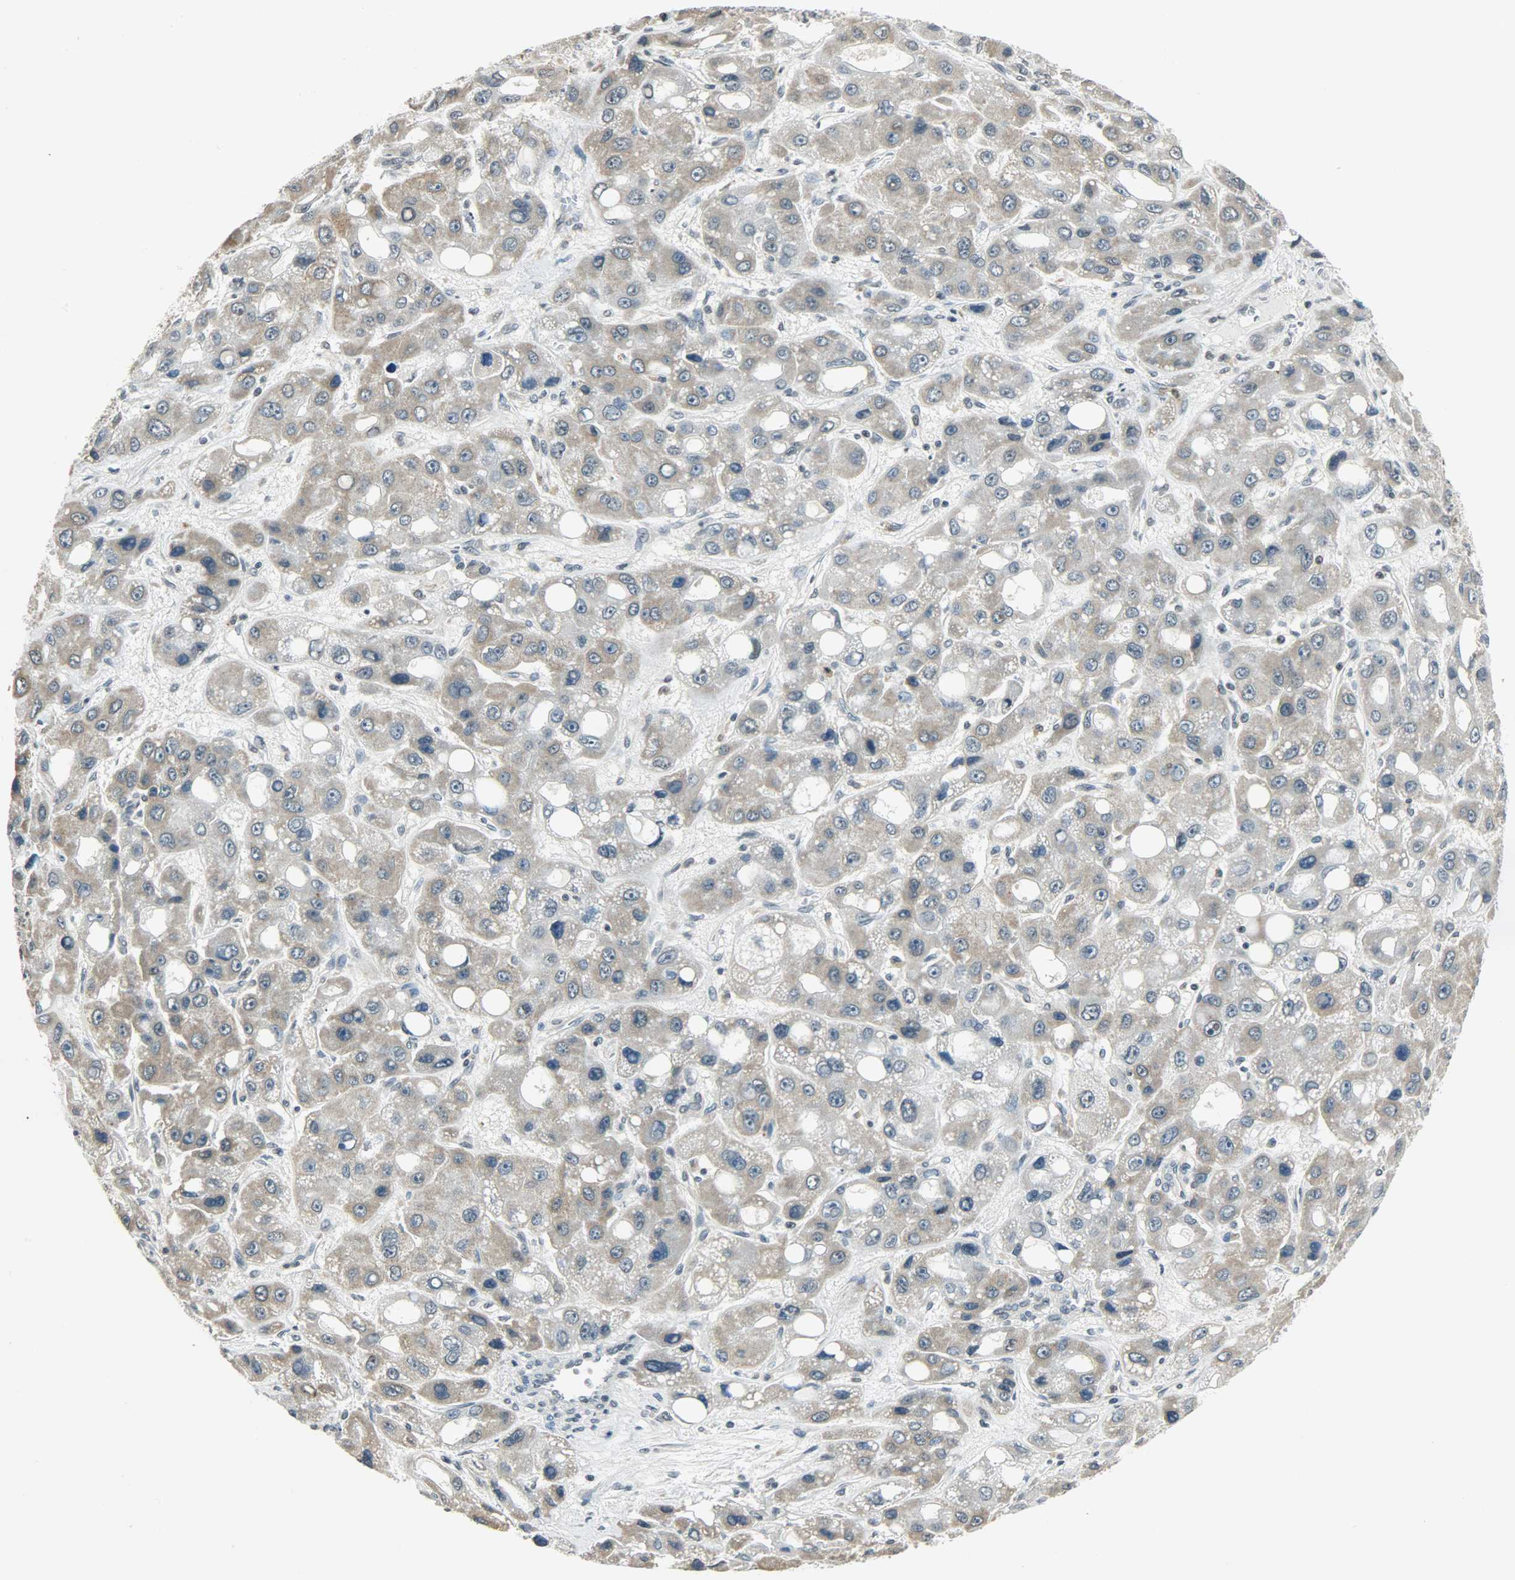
{"staining": {"intensity": "weak", "quantity": "25%-75%", "location": "cytoplasmic/membranous"}, "tissue": "liver cancer", "cell_type": "Tumor cells", "image_type": "cancer", "snomed": [{"axis": "morphology", "description": "Carcinoma, Hepatocellular, NOS"}, {"axis": "topography", "description": "Liver"}], "caption": "Immunohistochemistry histopathology image of human liver cancer stained for a protein (brown), which displays low levels of weak cytoplasmic/membranous expression in about 25%-75% of tumor cells.", "gene": "SMARCA5", "patient": {"sex": "male", "age": 55}}